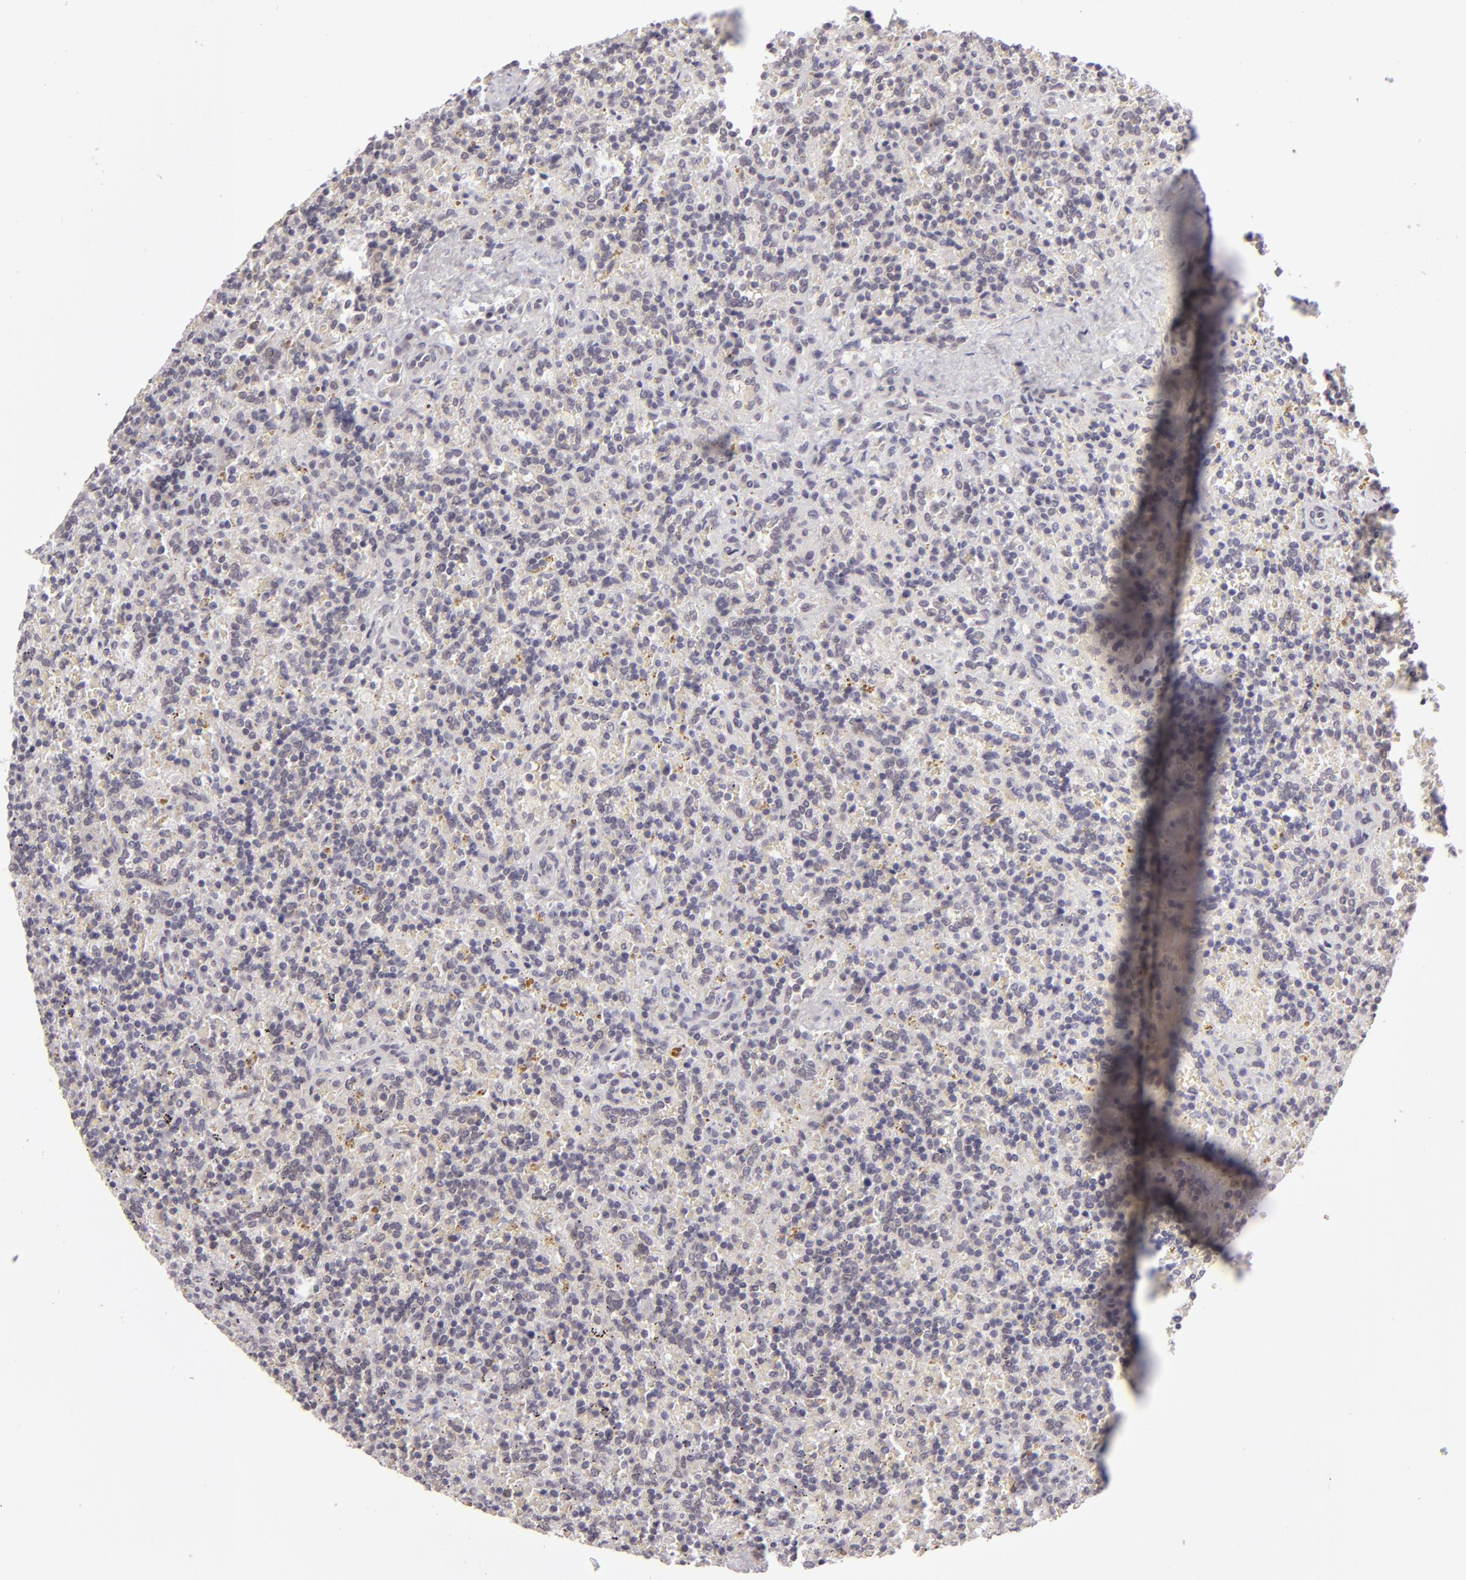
{"staining": {"intensity": "negative", "quantity": "none", "location": "none"}, "tissue": "lymphoma", "cell_type": "Tumor cells", "image_type": "cancer", "snomed": [{"axis": "morphology", "description": "Malignant lymphoma, non-Hodgkin's type, Low grade"}, {"axis": "topography", "description": "Spleen"}], "caption": "Tumor cells show no significant protein staining in malignant lymphoma, non-Hodgkin's type (low-grade).", "gene": "ZNF205", "patient": {"sex": "male", "age": 67}}